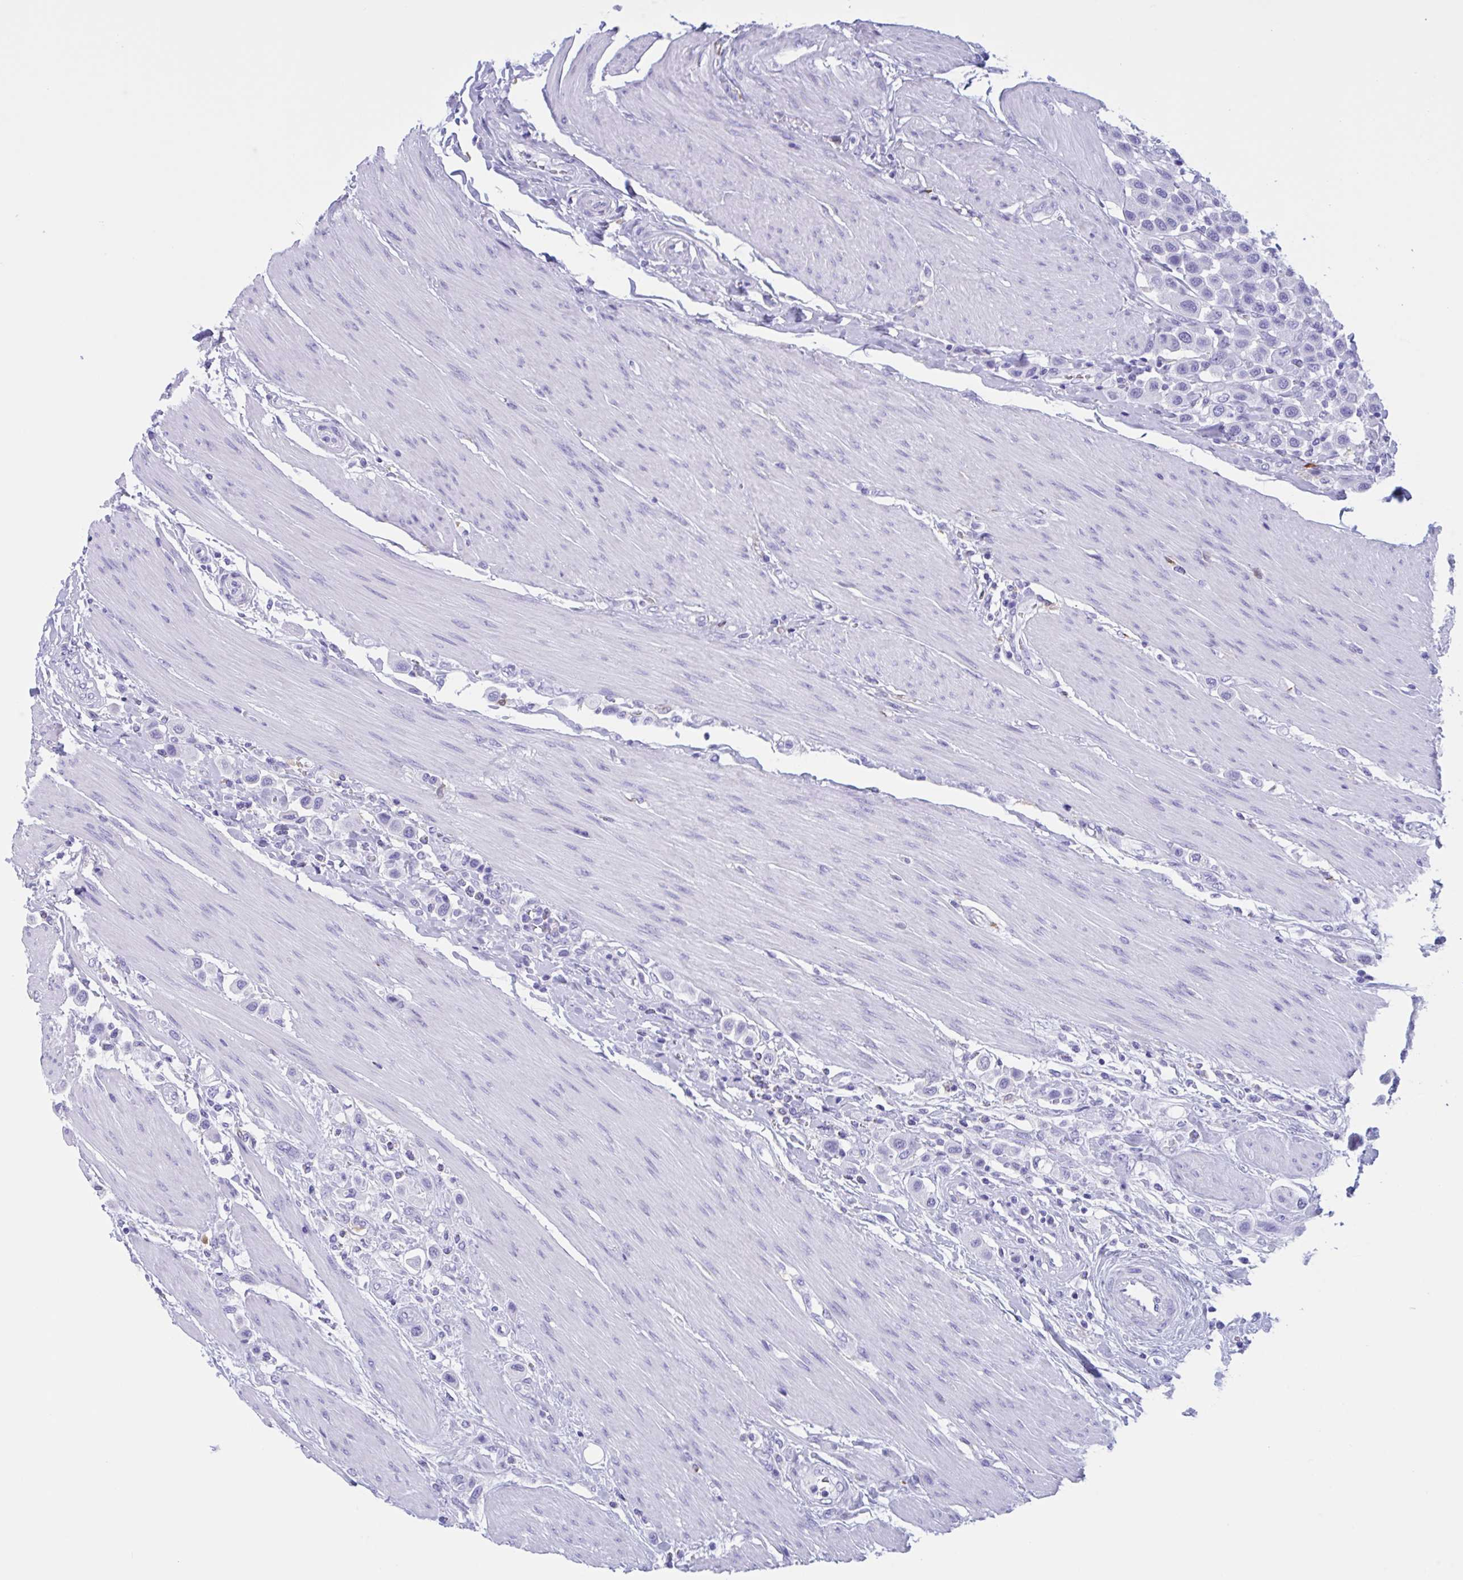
{"staining": {"intensity": "negative", "quantity": "none", "location": "none"}, "tissue": "urothelial cancer", "cell_type": "Tumor cells", "image_type": "cancer", "snomed": [{"axis": "morphology", "description": "Urothelial carcinoma, High grade"}, {"axis": "topography", "description": "Urinary bladder"}], "caption": "Protein analysis of high-grade urothelial carcinoma exhibits no significant expression in tumor cells.", "gene": "ZNF850", "patient": {"sex": "male", "age": 50}}